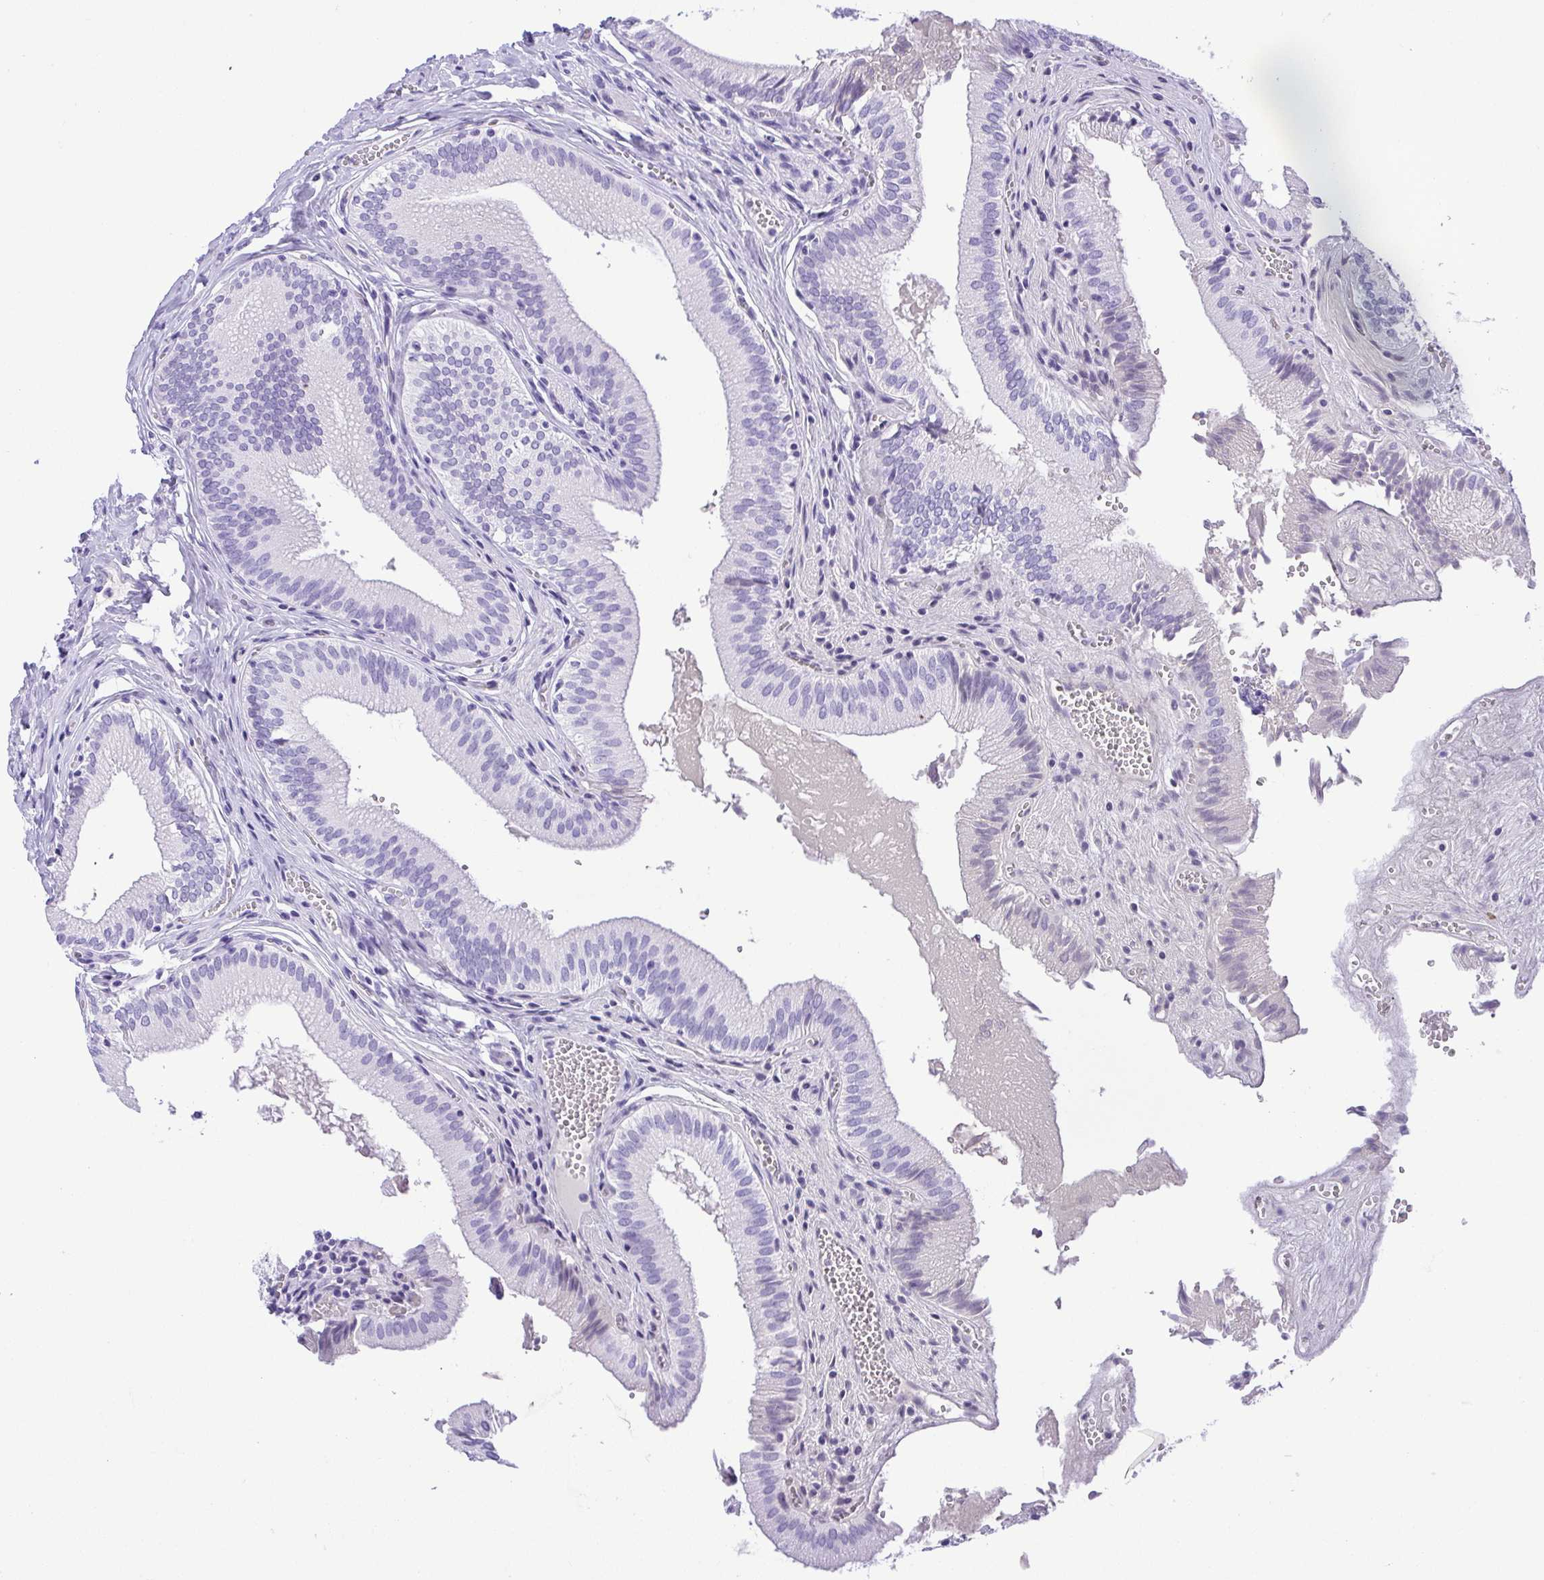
{"staining": {"intensity": "negative", "quantity": "none", "location": "none"}, "tissue": "gallbladder", "cell_type": "Glandular cells", "image_type": "normal", "snomed": [{"axis": "morphology", "description": "Normal tissue, NOS"}, {"axis": "topography", "description": "Gallbladder"}, {"axis": "topography", "description": "Peripheral nerve tissue"}], "caption": "This is an immunohistochemistry histopathology image of benign gallbladder. There is no staining in glandular cells.", "gene": "CDSN", "patient": {"sex": "male", "age": 17}}